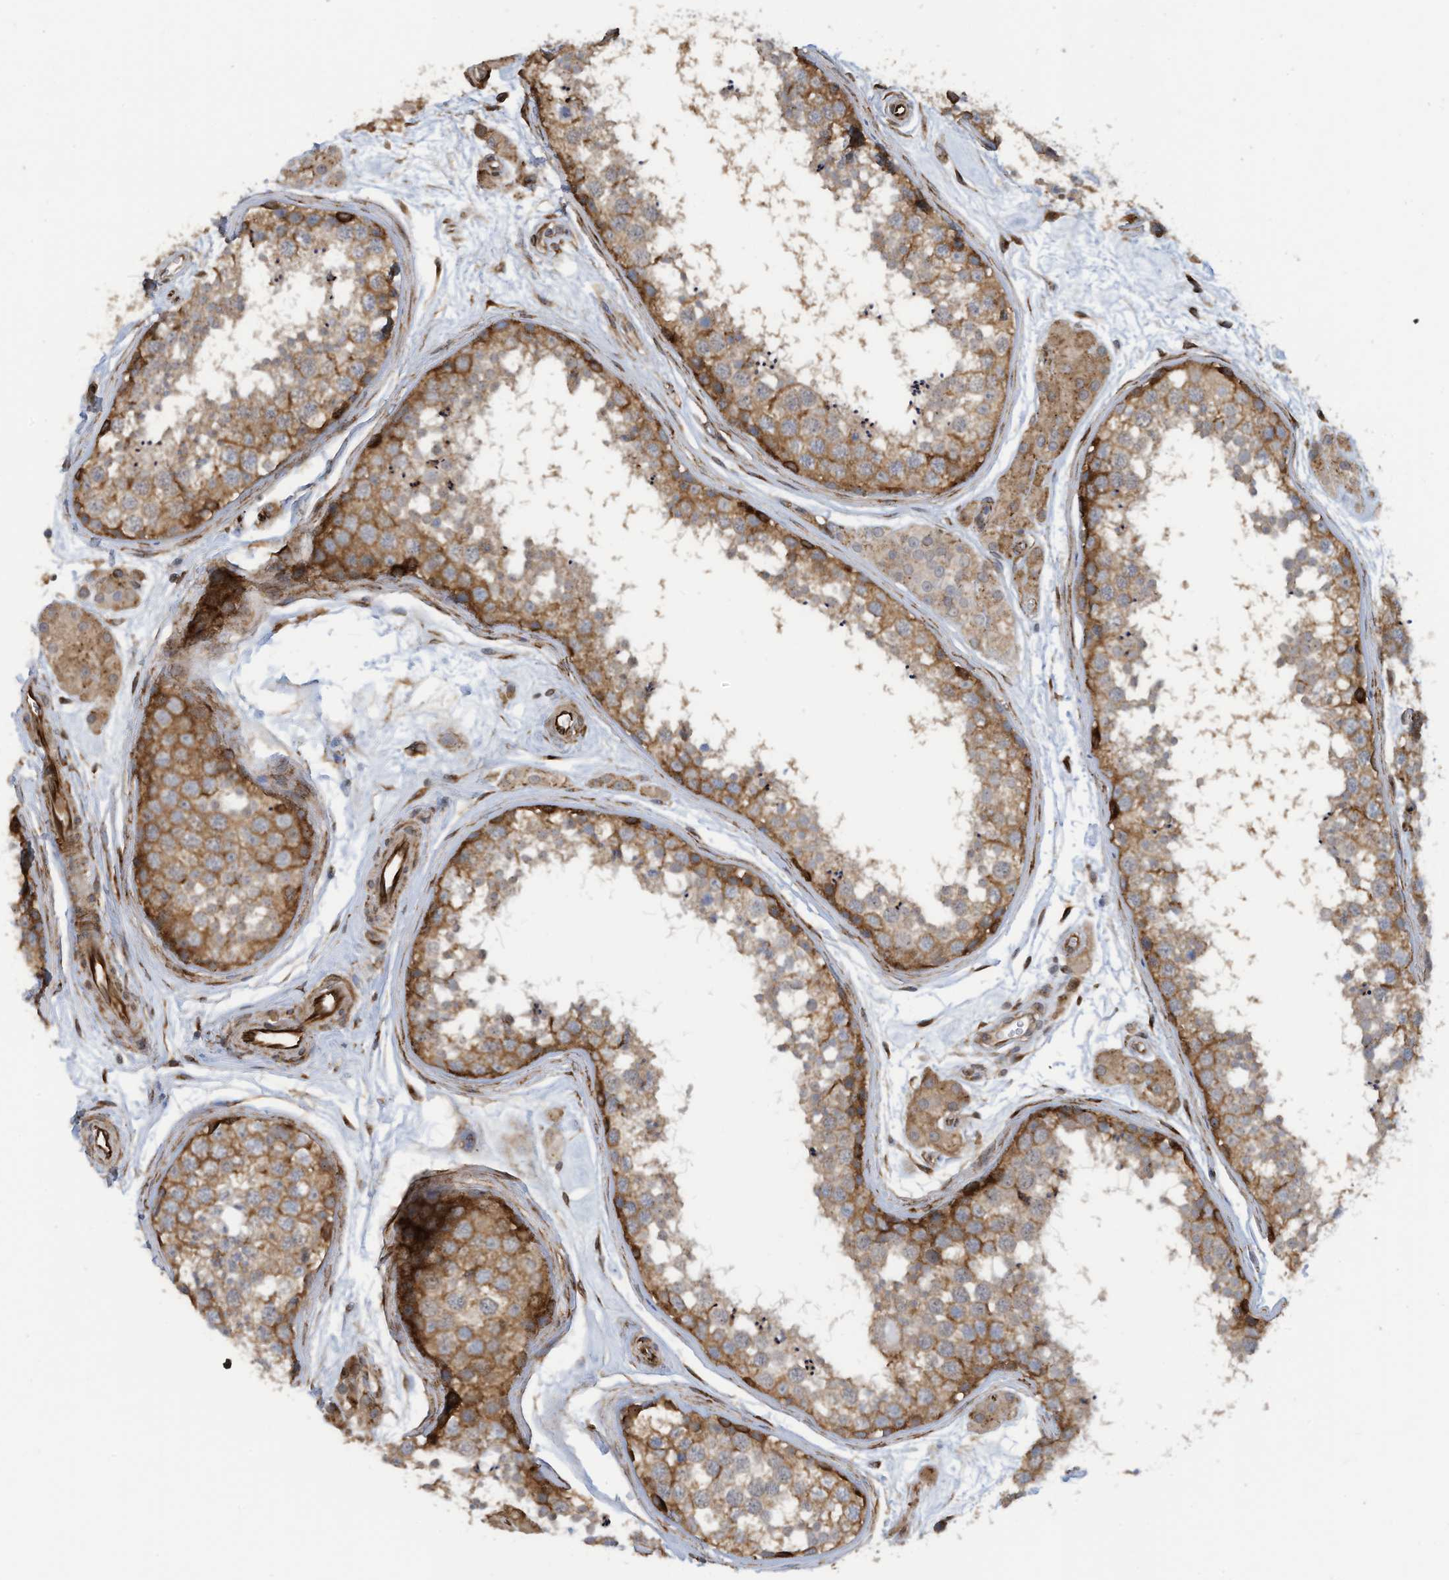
{"staining": {"intensity": "moderate", "quantity": ">75%", "location": "cytoplasmic/membranous"}, "tissue": "testis", "cell_type": "Cells in seminiferous ducts", "image_type": "normal", "snomed": [{"axis": "morphology", "description": "Normal tissue, NOS"}, {"axis": "topography", "description": "Testis"}], "caption": "Moderate cytoplasmic/membranous expression for a protein is identified in approximately >75% of cells in seminiferous ducts of benign testis using IHC.", "gene": "ZBTB45", "patient": {"sex": "male", "age": 56}}